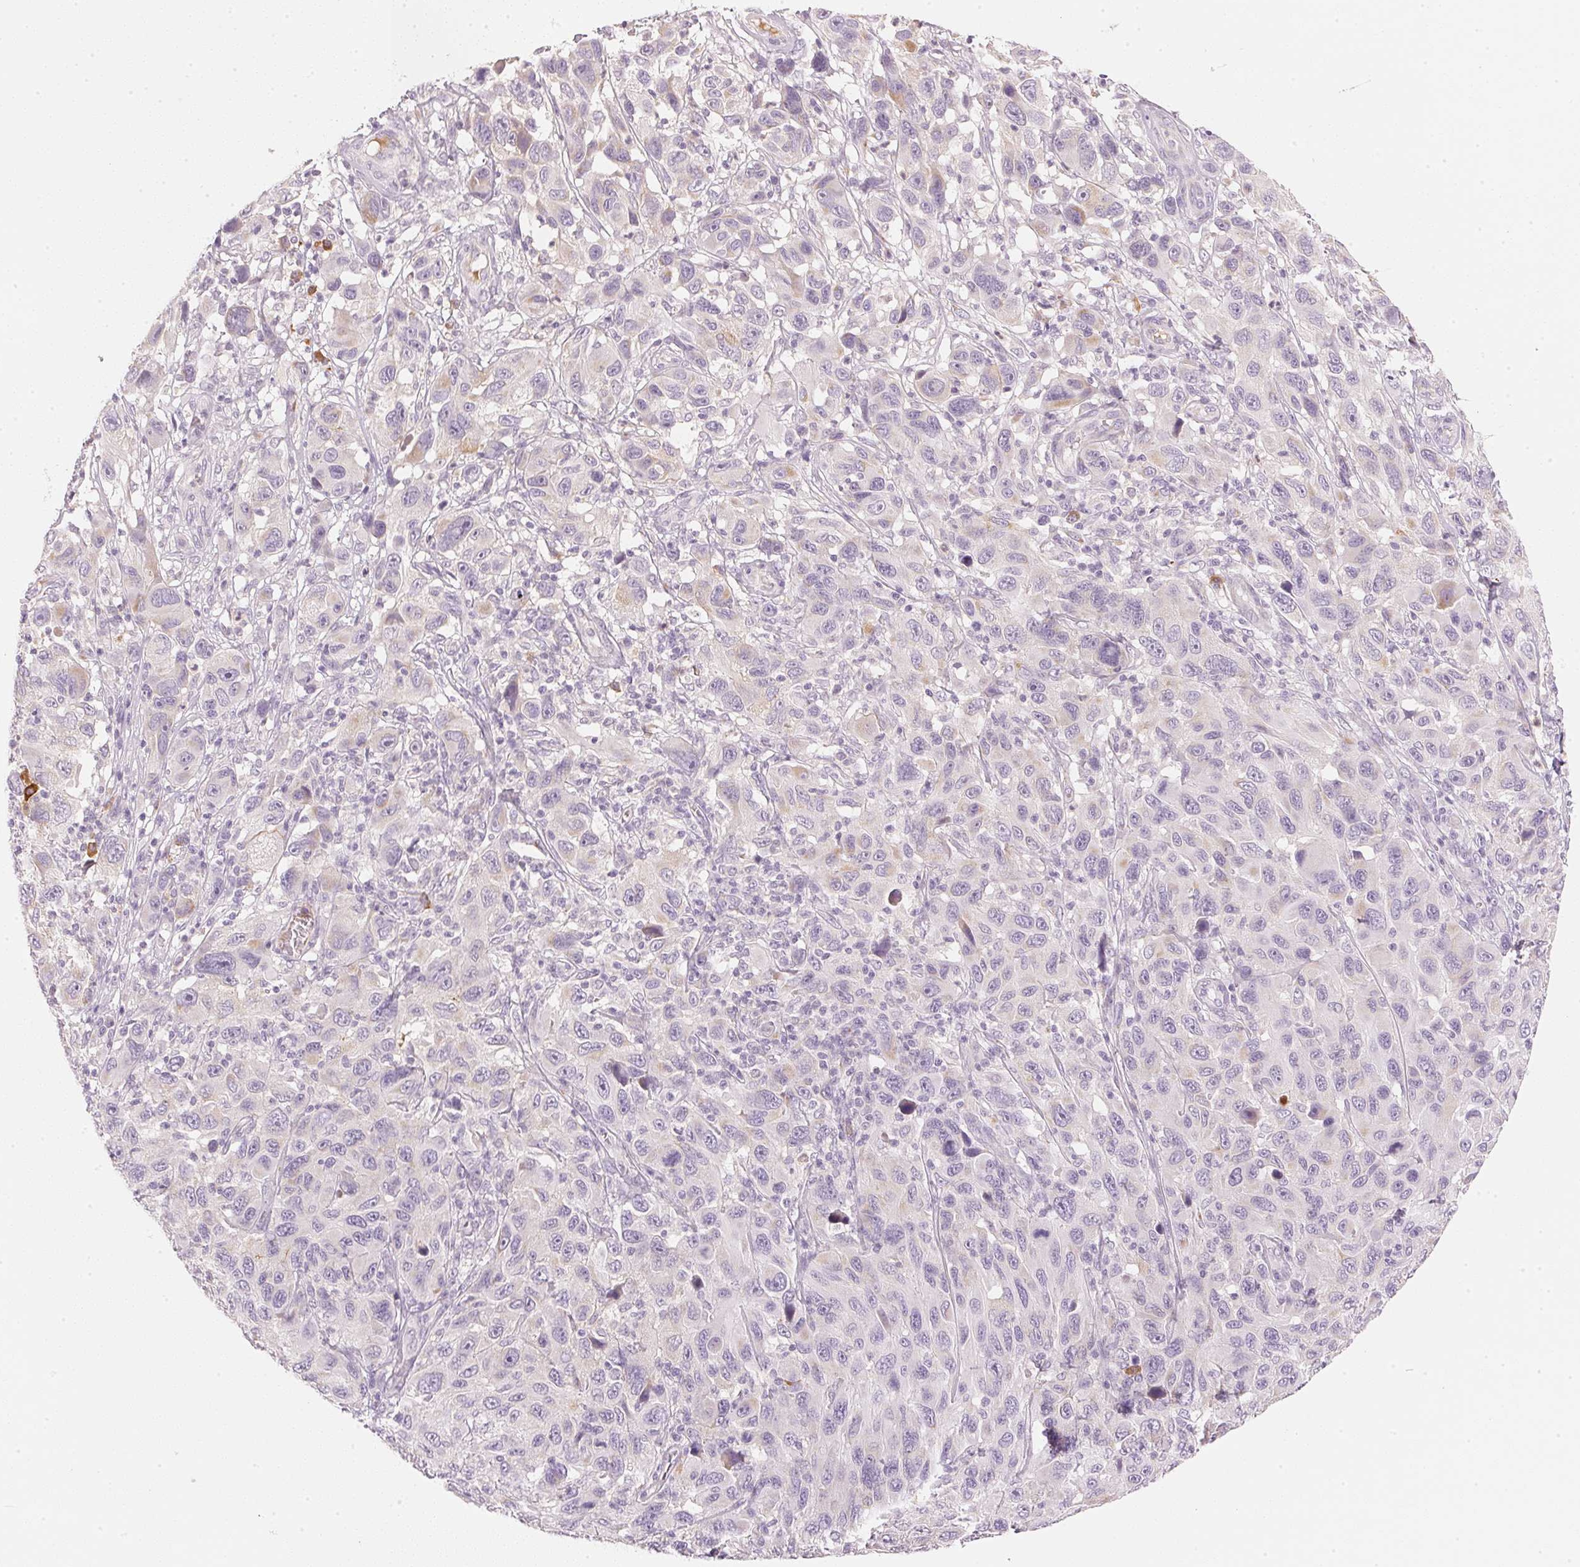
{"staining": {"intensity": "negative", "quantity": "none", "location": "none"}, "tissue": "melanoma", "cell_type": "Tumor cells", "image_type": "cancer", "snomed": [{"axis": "morphology", "description": "Malignant melanoma, NOS"}, {"axis": "topography", "description": "Skin"}], "caption": "There is no significant expression in tumor cells of malignant melanoma. (Stains: DAB (3,3'-diaminobenzidine) immunohistochemistry with hematoxylin counter stain, Microscopy: brightfield microscopy at high magnification).", "gene": "RMDN2", "patient": {"sex": "male", "age": 53}}